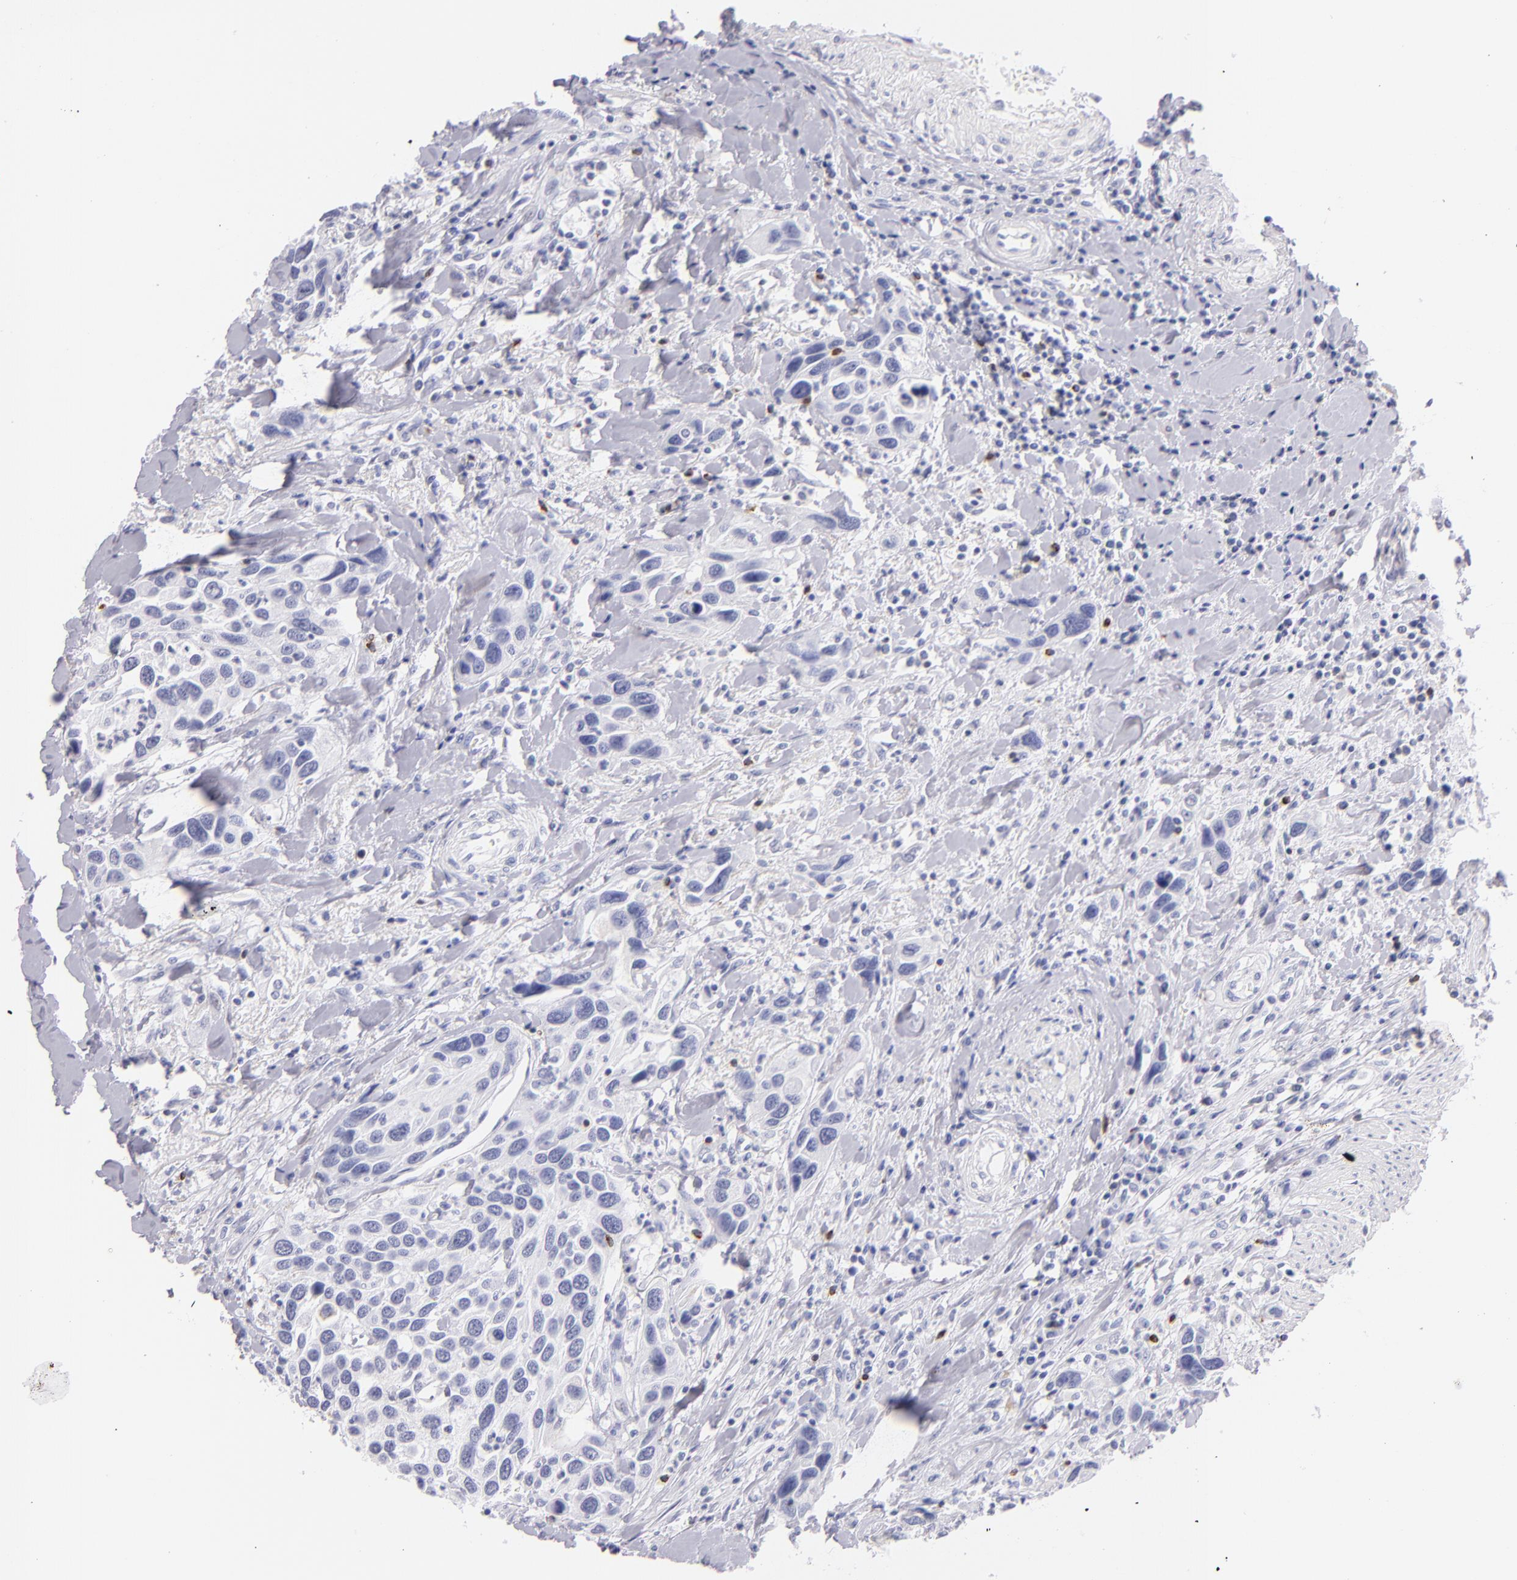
{"staining": {"intensity": "negative", "quantity": "none", "location": "none"}, "tissue": "urothelial cancer", "cell_type": "Tumor cells", "image_type": "cancer", "snomed": [{"axis": "morphology", "description": "Urothelial carcinoma, High grade"}, {"axis": "topography", "description": "Urinary bladder"}], "caption": "High magnification brightfield microscopy of urothelial cancer stained with DAB (brown) and counterstained with hematoxylin (blue): tumor cells show no significant staining.", "gene": "PRF1", "patient": {"sex": "male", "age": 66}}